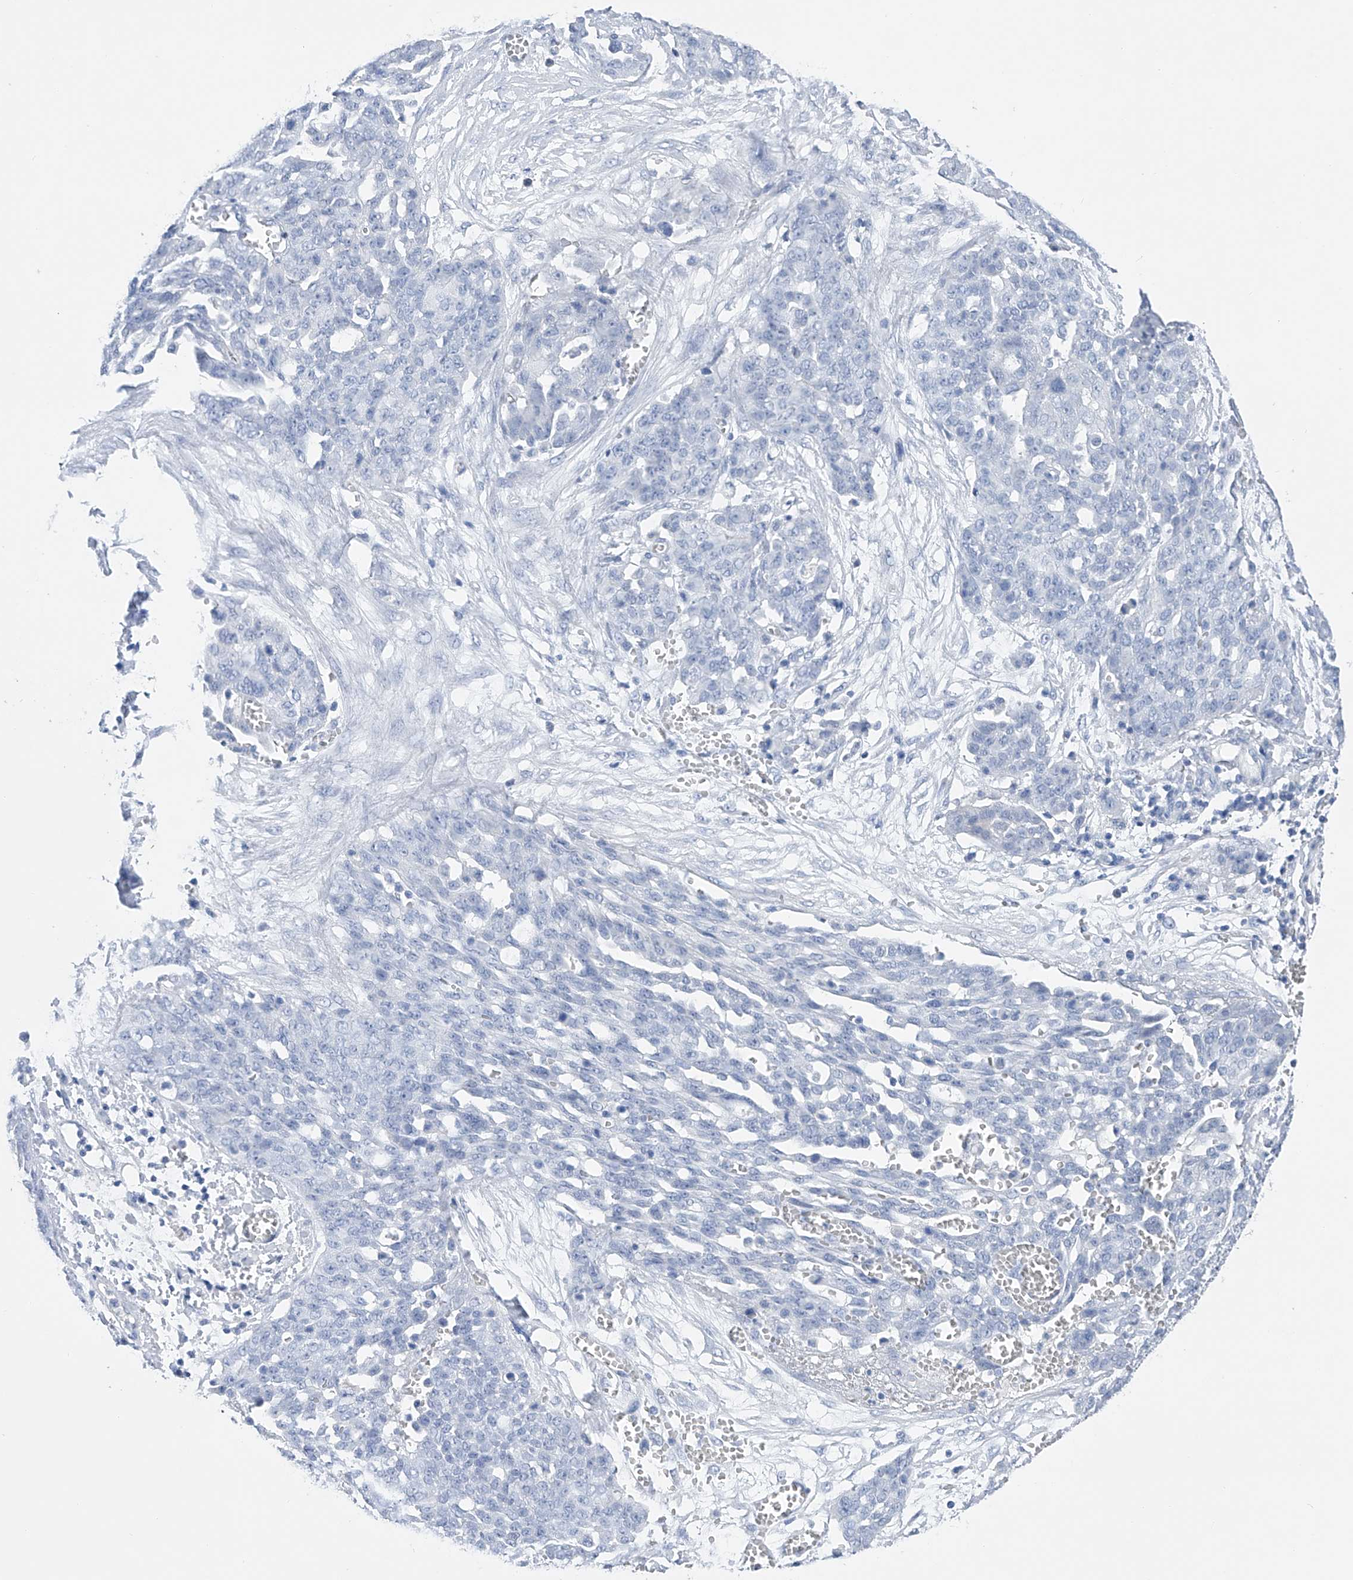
{"staining": {"intensity": "negative", "quantity": "none", "location": "none"}, "tissue": "ovarian cancer", "cell_type": "Tumor cells", "image_type": "cancer", "snomed": [{"axis": "morphology", "description": "Cystadenocarcinoma, serous, NOS"}, {"axis": "topography", "description": "Soft tissue"}, {"axis": "topography", "description": "Ovary"}], "caption": "There is no significant staining in tumor cells of ovarian cancer (serous cystadenocarcinoma).", "gene": "ADRA1A", "patient": {"sex": "female", "age": 57}}